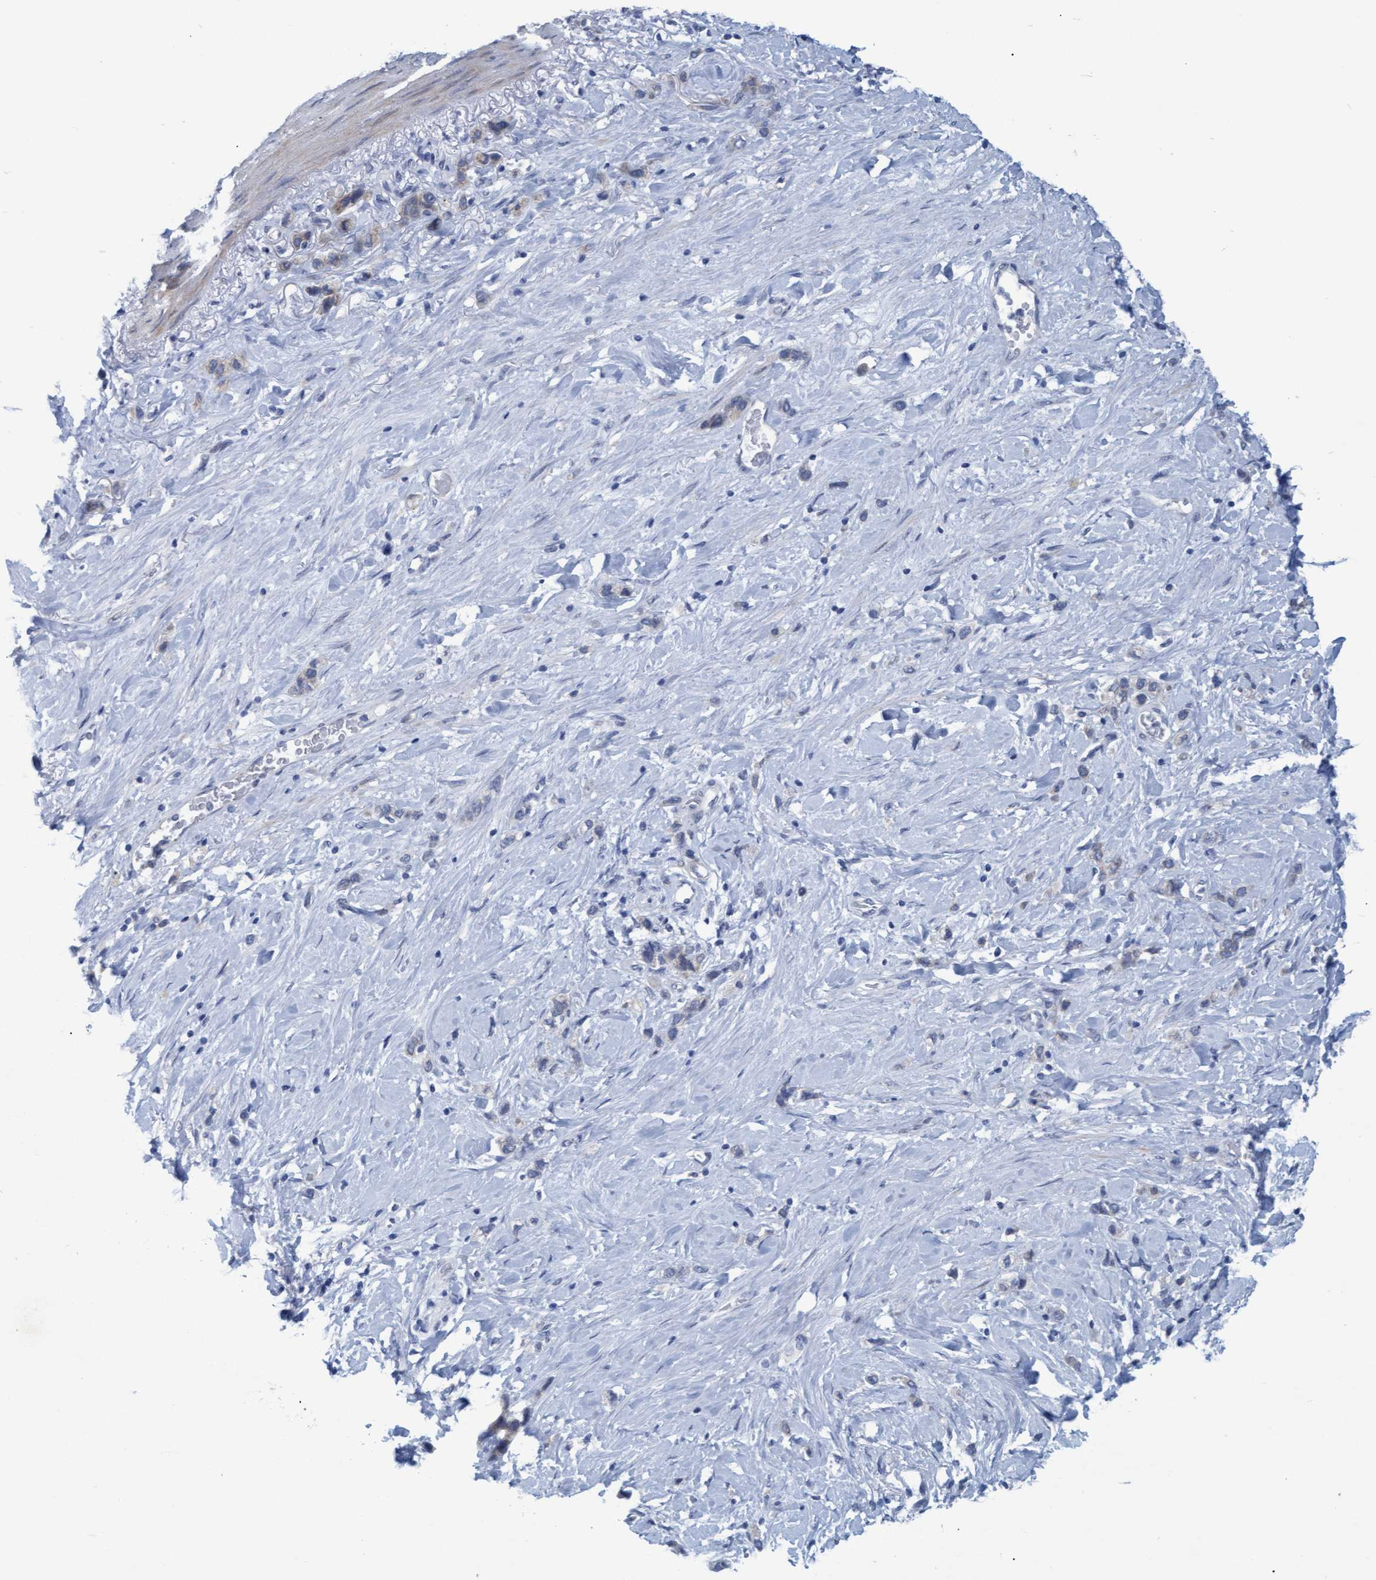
{"staining": {"intensity": "negative", "quantity": "none", "location": "none"}, "tissue": "stomach cancer", "cell_type": "Tumor cells", "image_type": "cancer", "snomed": [{"axis": "morphology", "description": "Normal tissue, NOS"}, {"axis": "morphology", "description": "Adenocarcinoma, NOS"}, {"axis": "morphology", "description": "Adenocarcinoma, High grade"}, {"axis": "topography", "description": "Stomach, upper"}, {"axis": "topography", "description": "Stomach"}], "caption": "The IHC image has no significant expression in tumor cells of stomach cancer (adenocarcinoma) tissue.", "gene": "SSTR3", "patient": {"sex": "female", "age": 65}}